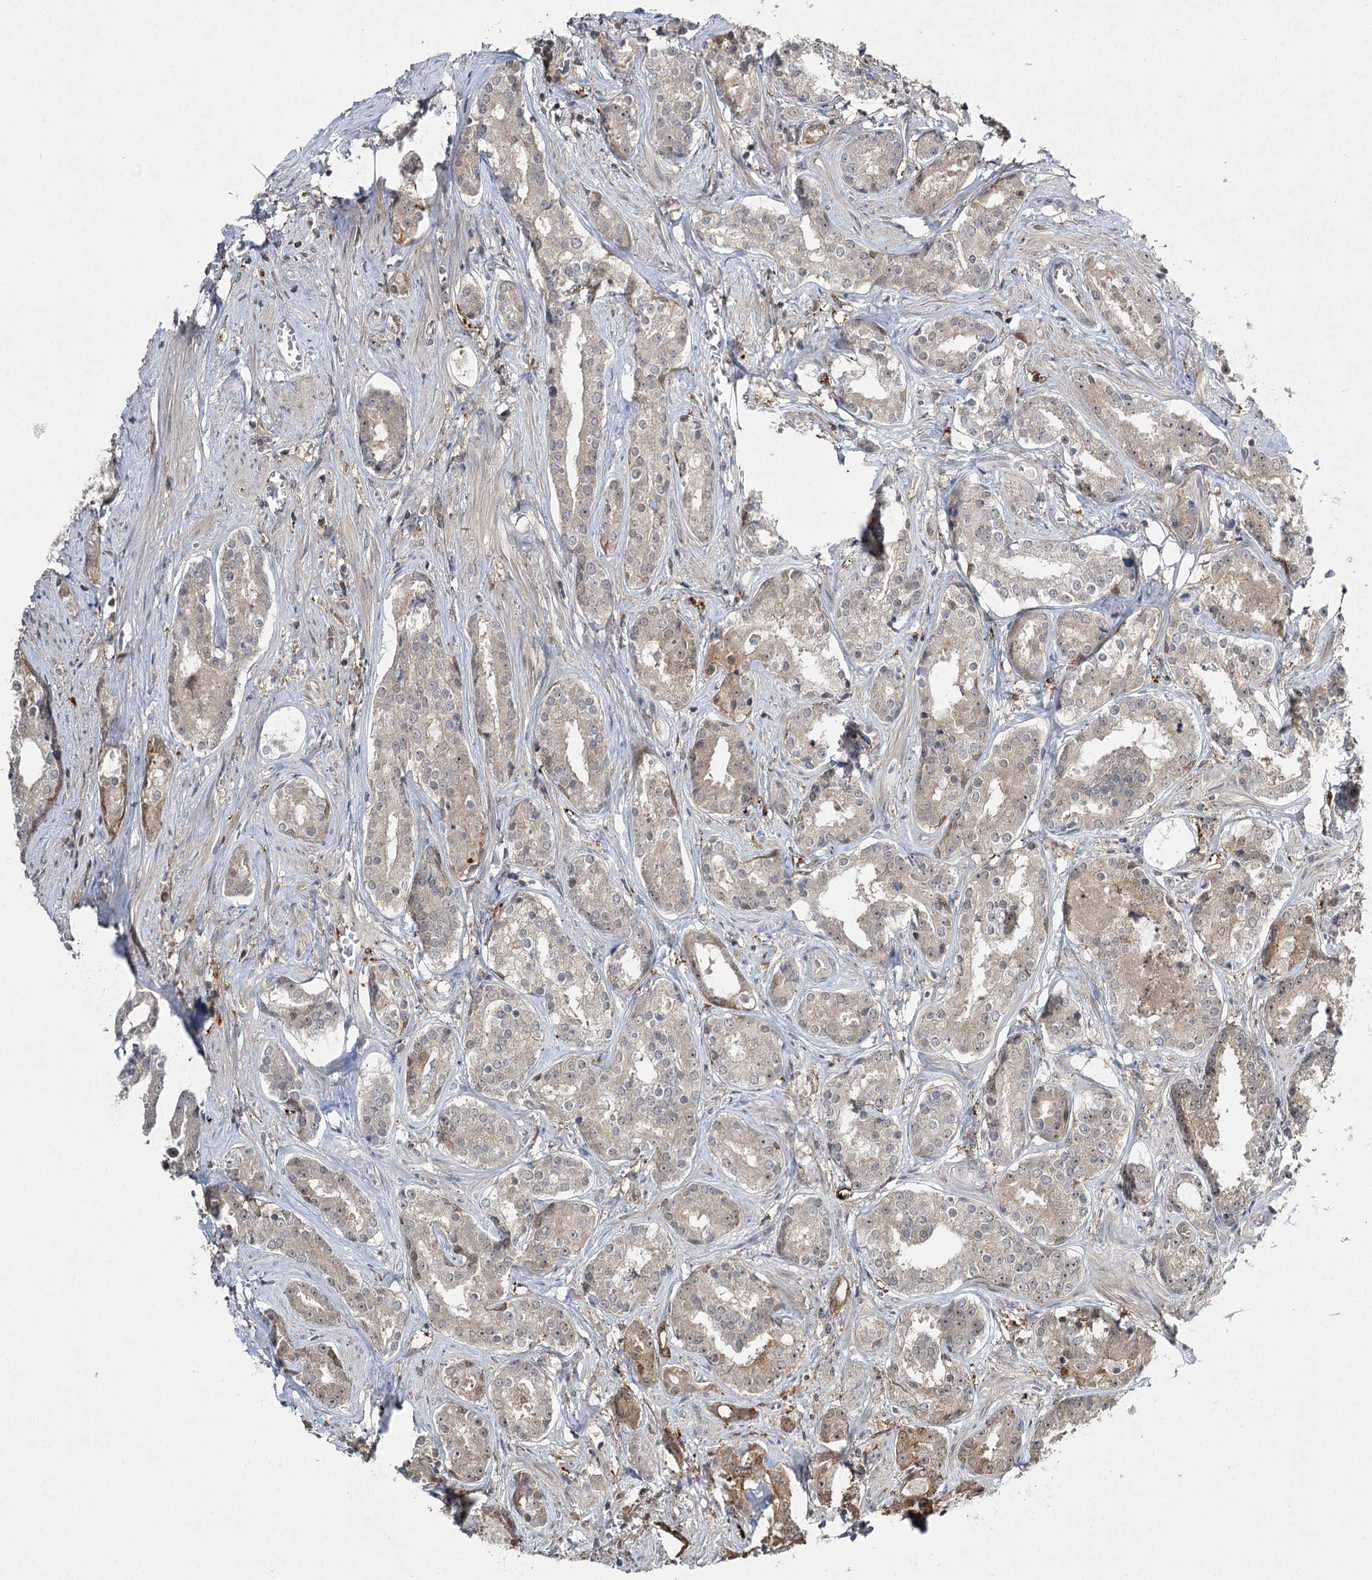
{"staining": {"intensity": "weak", "quantity": "25%-75%", "location": "cytoplasmic/membranous,nuclear"}, "tissue": "prostate cancer", "cell_type": "Tumor cells", "image_type": "cancer", "snomed": [{"axis": "morphology", "description": "Adenocarcinoma, High grade"}, {"axis": "topography", "description": "Prostate"}], "caption": "Tumor cells exhibit low levels of weak cytoplasmic/membranous and nuclear positivity in about 25%-75% of cells in adenocarcinoma (high-grade) (prostate). The protein of interest is shown in brown color, while the nuclei are stained blue.", "gene": "WDR44", "patient": {"sex": "male", "age": 58}}